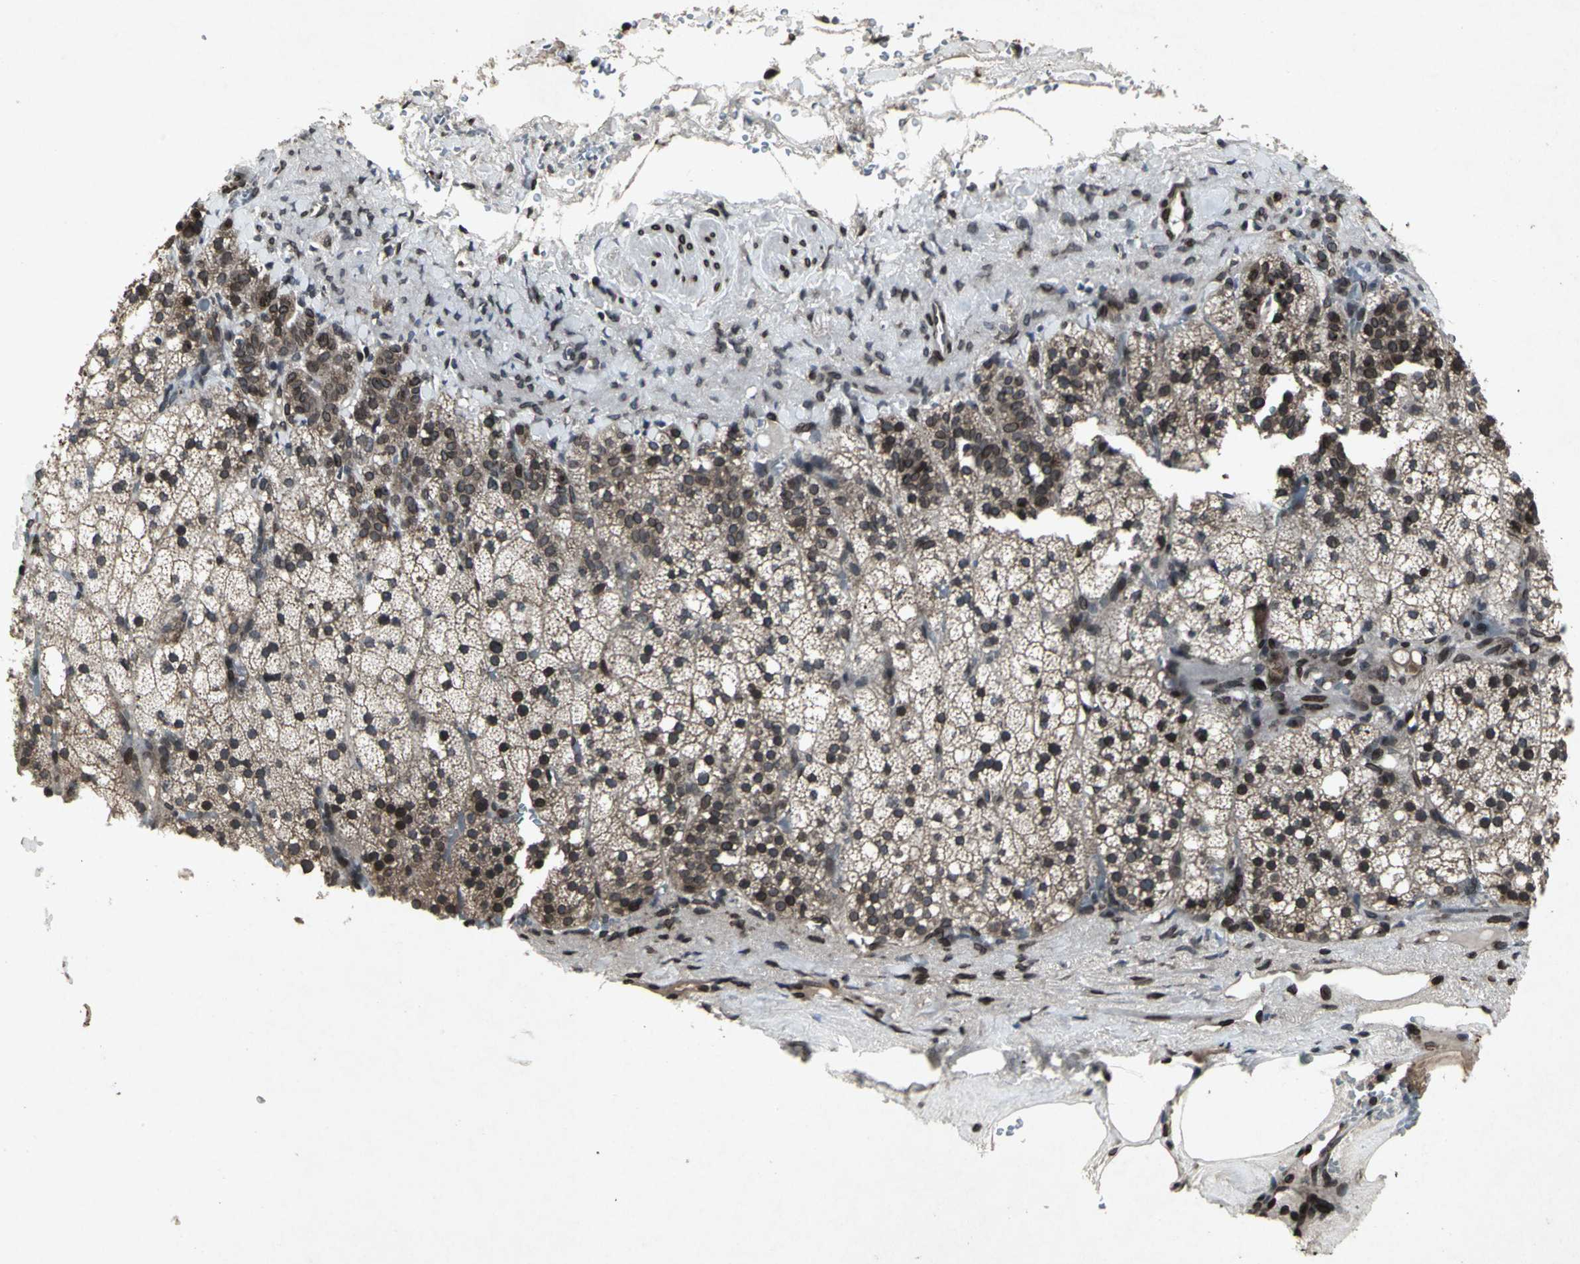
{"staining": {"intensity": "moderate", "quantity": "25%-75%", "location": "cytoplasmic/membranous,nuclear"}, "tissue": "adrenal gland", "cell_type": "Glandular cells", "image_type": "normal", "snomed": [{"axis": "morphology", "description": "Normal tissue, NOS"}, {"axis": "topography", "description": "Adrenal gland"}], "caption": "Protein staining shows moderate cytoplasmic/membranous,nuclear expression in approximately 25%-75% of glandular cells in benign adrenal gland. (DAB = brown stain, brightfield microscopy at high magnification).", "gene": "SH2B3", "patient": {"sex": "male", "age": 35}}